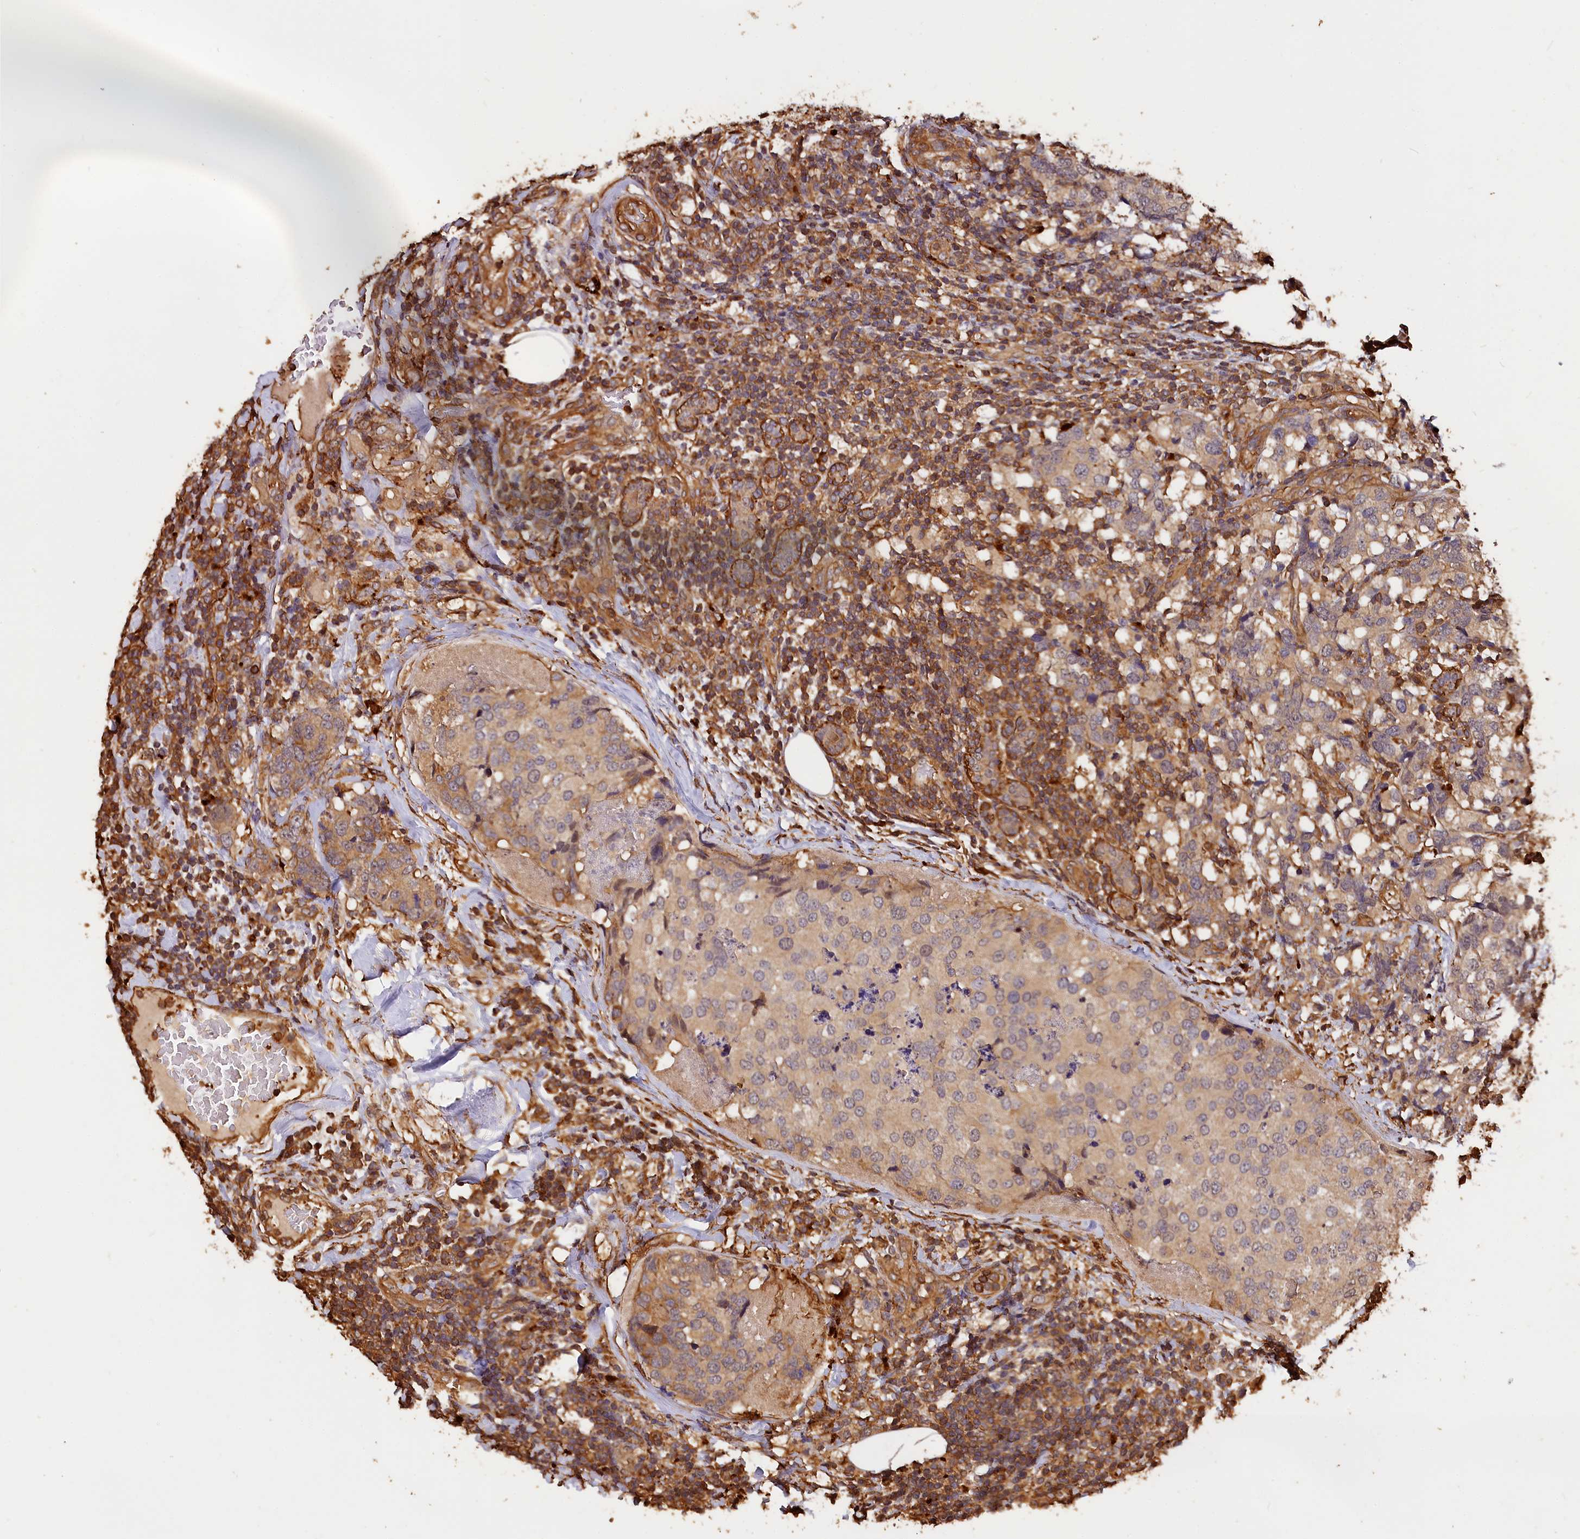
{"staining": {"intensity": "weak", "quantity": "25%-75%", "location": "cytoplasmic/membranous"}, "tissue": "breast cancer", "cell_type": "Tumor cells", "image_type": "cancer", "snomed": [{"axis": "morphology", "description": "Lobular carcinoma"}, {"axis": "topography", "description": "Breast"}], "caption": "A high-resolution histopathology image shows immunohistochemistry staining of breast cancer (lobular carcinoma), which reveals weak cytoplasmic/membranous expression in approximately 25%-75% of tumor cells. The staining is performed using DAB brown chromogen to label protein expression. The nuclei are counter-stained blue using hematoxylin.", "gene": "MMP15", "patient": {"sex": "female", "age": 59}}